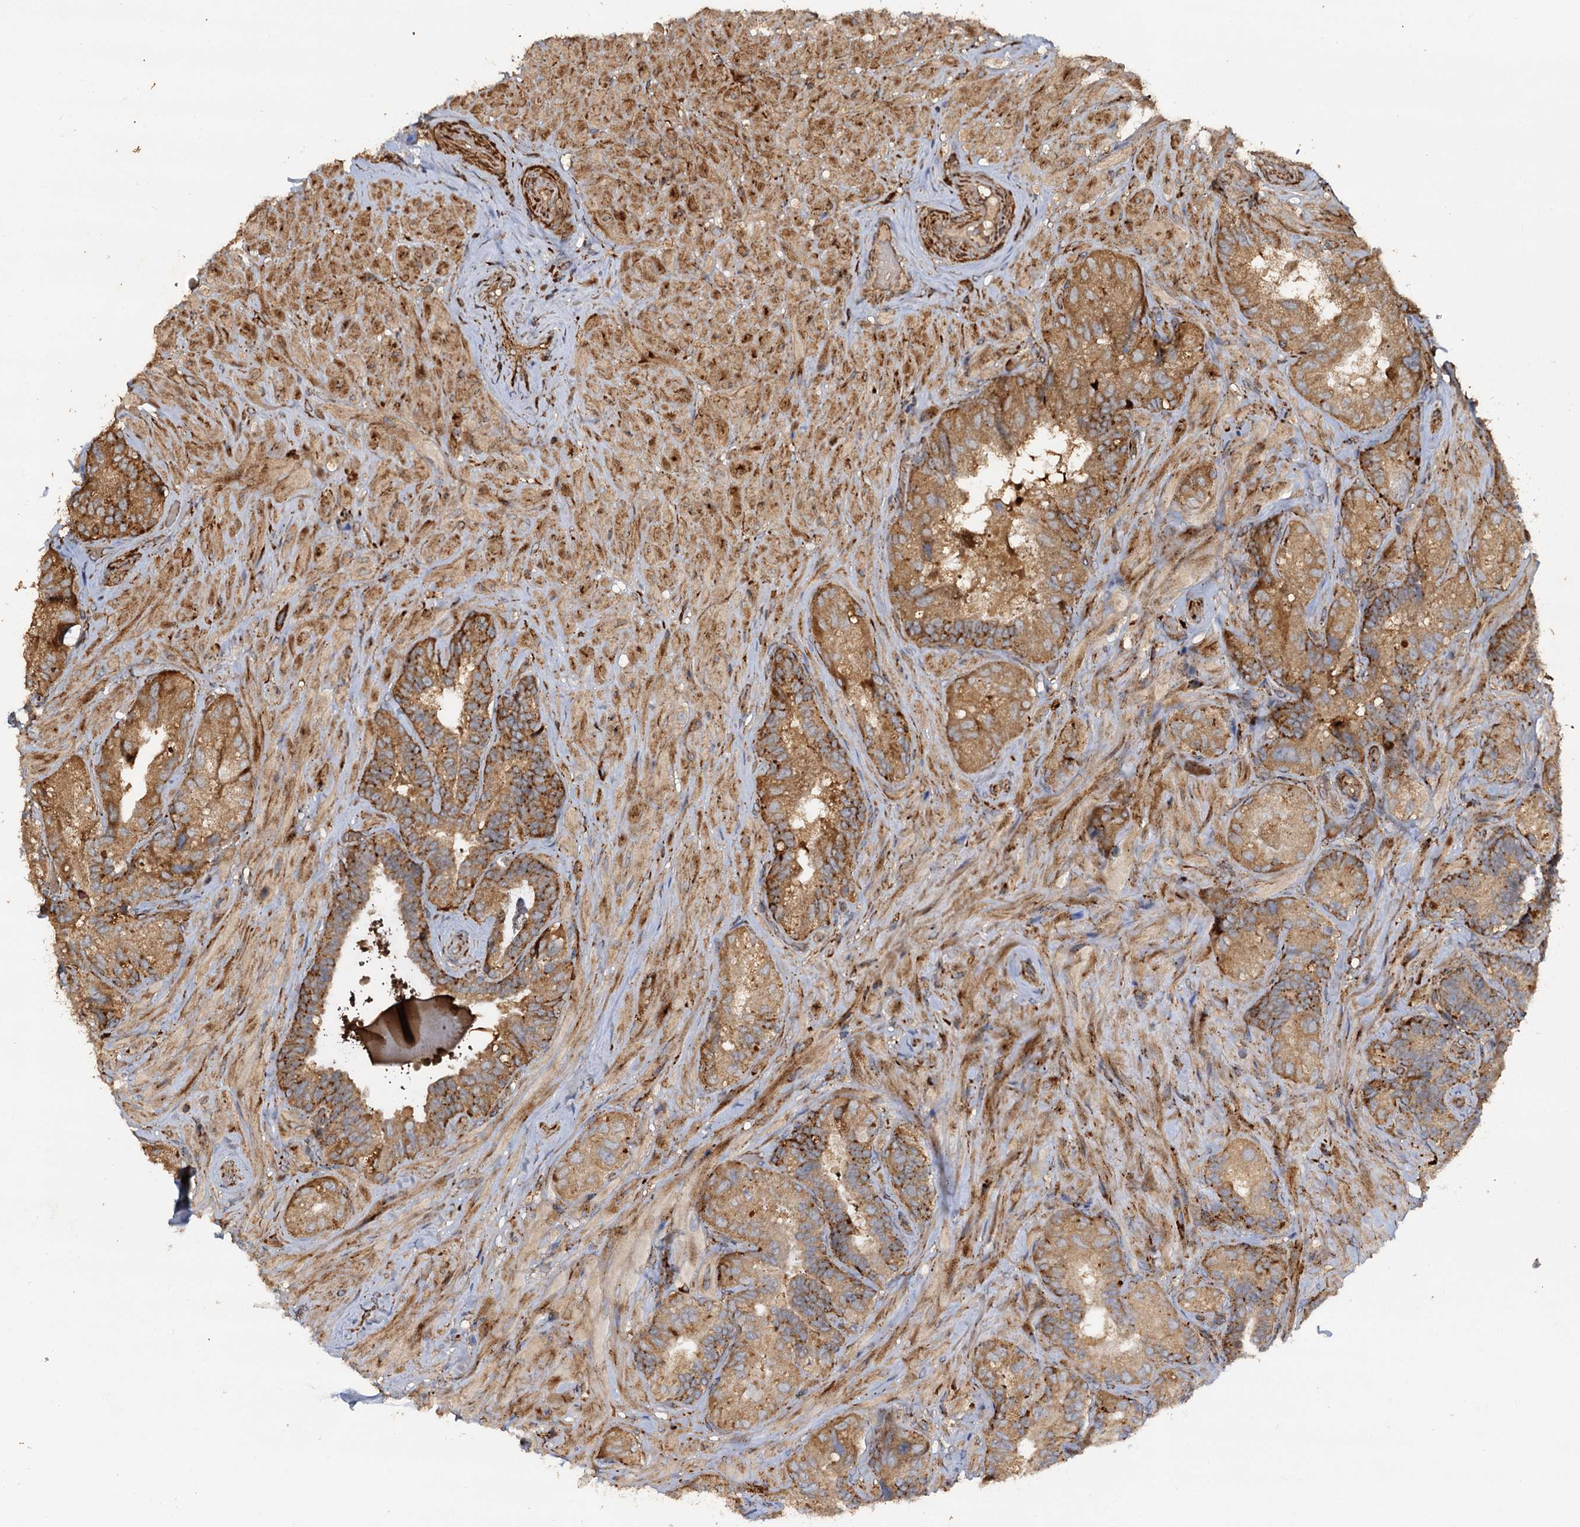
{"staining": {"intensity": "strong", "quantity": ">75%", "location": "cytoplasmic/membranous"}, "tissue": "seminal vesicle", "cell_type": "Glandular cells", "image_type": "normal", "snomed": [{"axis": "morphology", "description": "Normal tissue, NOS"}, {"axis": "topography", "description": "Prostate and seminal vesicle, NOS"}, {"axis": "topography", "description": "Prostate"}, {"axis": "topography", "description": "Seminal veicle"}], "caption": "Immunohistochemistry (IHC) (DAB) staining of benign seminal vesicle shows strong cytoplasmic/membranous protein staining in approximately >75% of glandular cells. (brown staining indicates protein expression, while blue staining denotes nuclei).", "gene": "WDR73", "patient": {"sex": "male", "age": 67}}